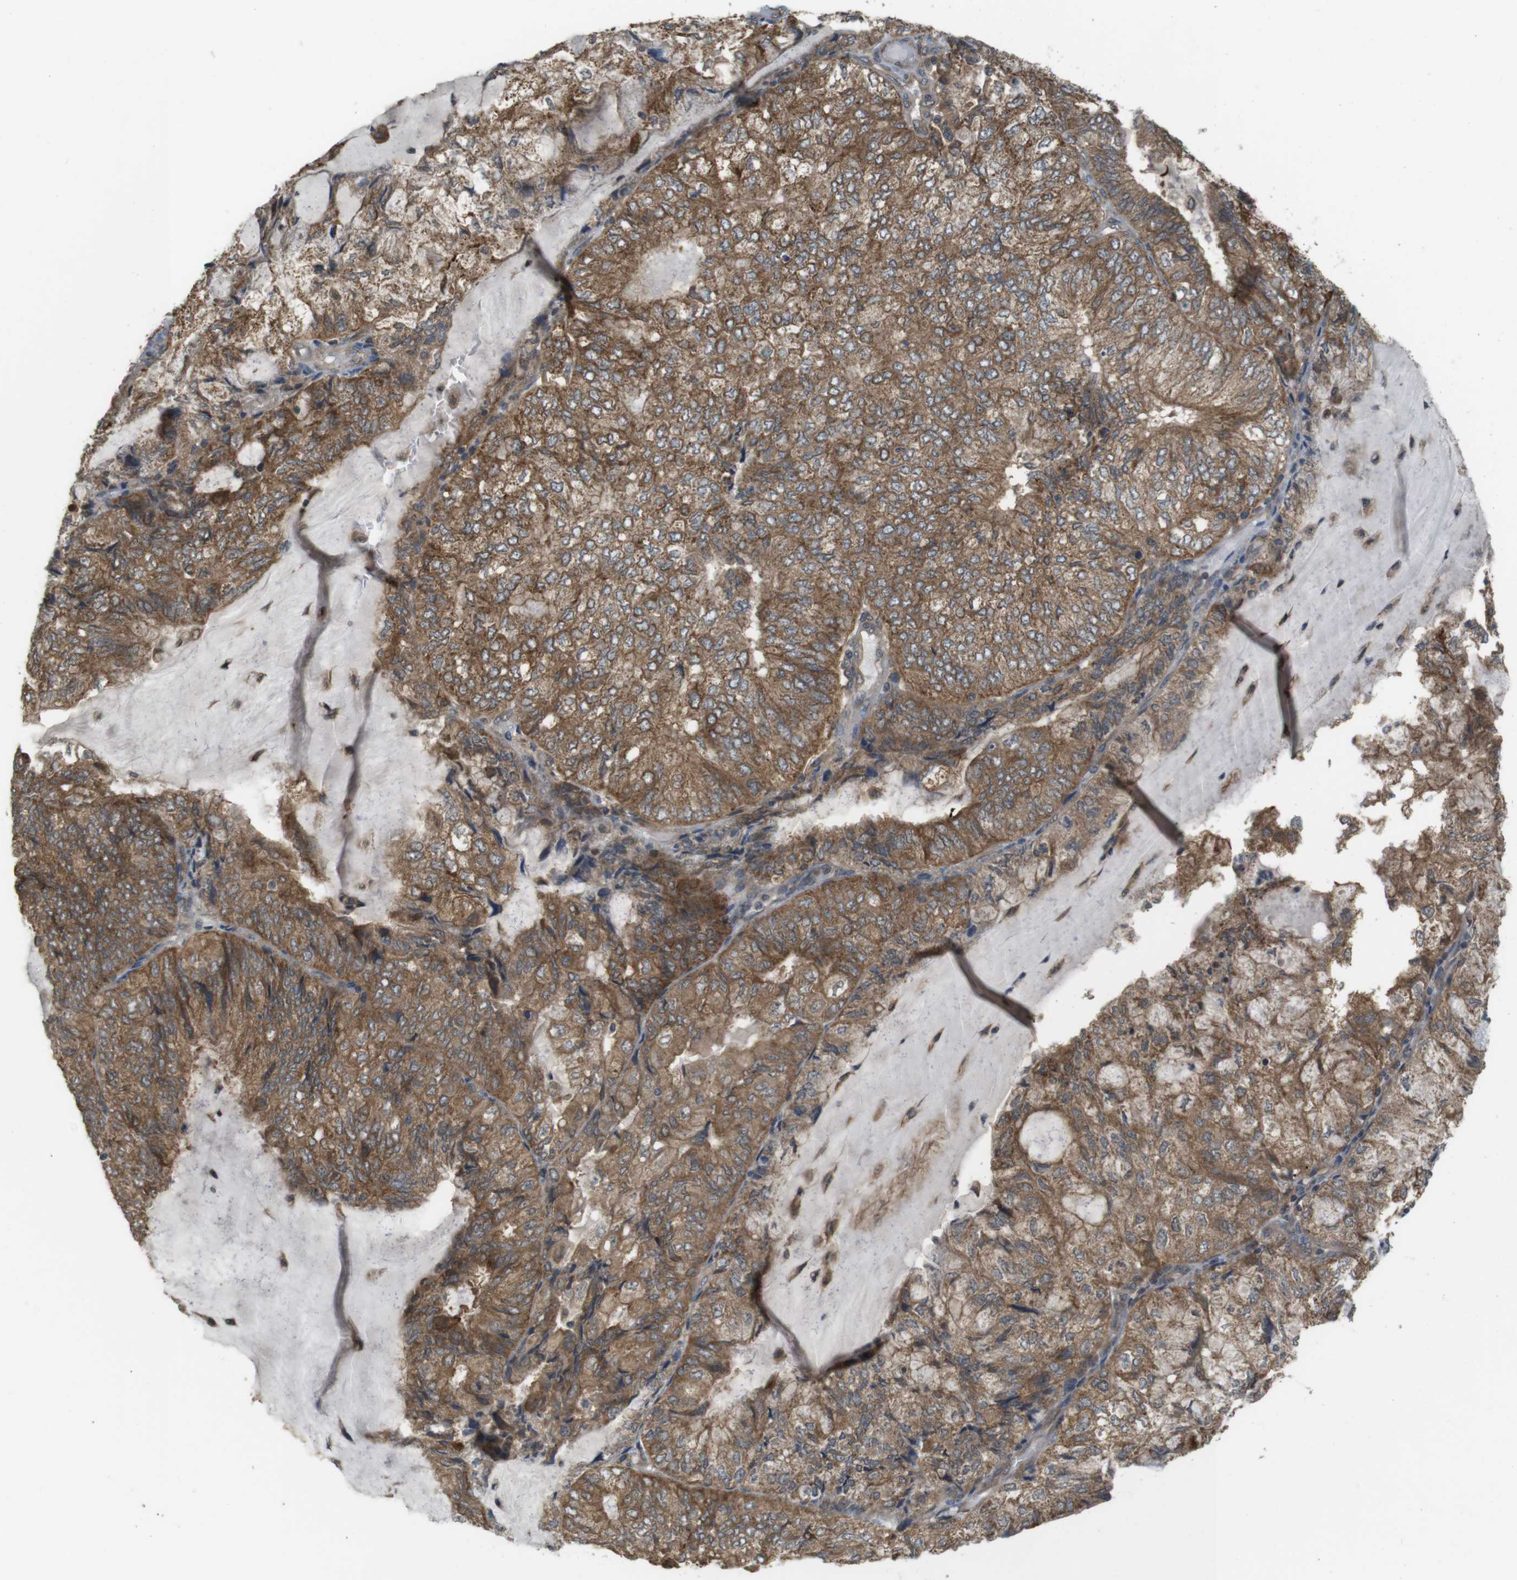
{"staining": {"intensity": "moderate", "quantity": ">75%", "location": "cytoplasmic/membranous"}, "tissue": "endometrial cancer", "cell_type": "Tumor cells", "image_type": "cancer", "snomed": [{"axis": "morphology", "description": "Adenocarcinoma, NOS"}, {"axis": "topography", "description": "Endometrium"}], "caption": "Moderate cytoplasmic/membranous positivity for a protein is appreciated in approximately >75% of tumor cells of endometrial cancer using IHC.", "gene": "RNF130", "patient": {"sex": "female", "age": 81}}